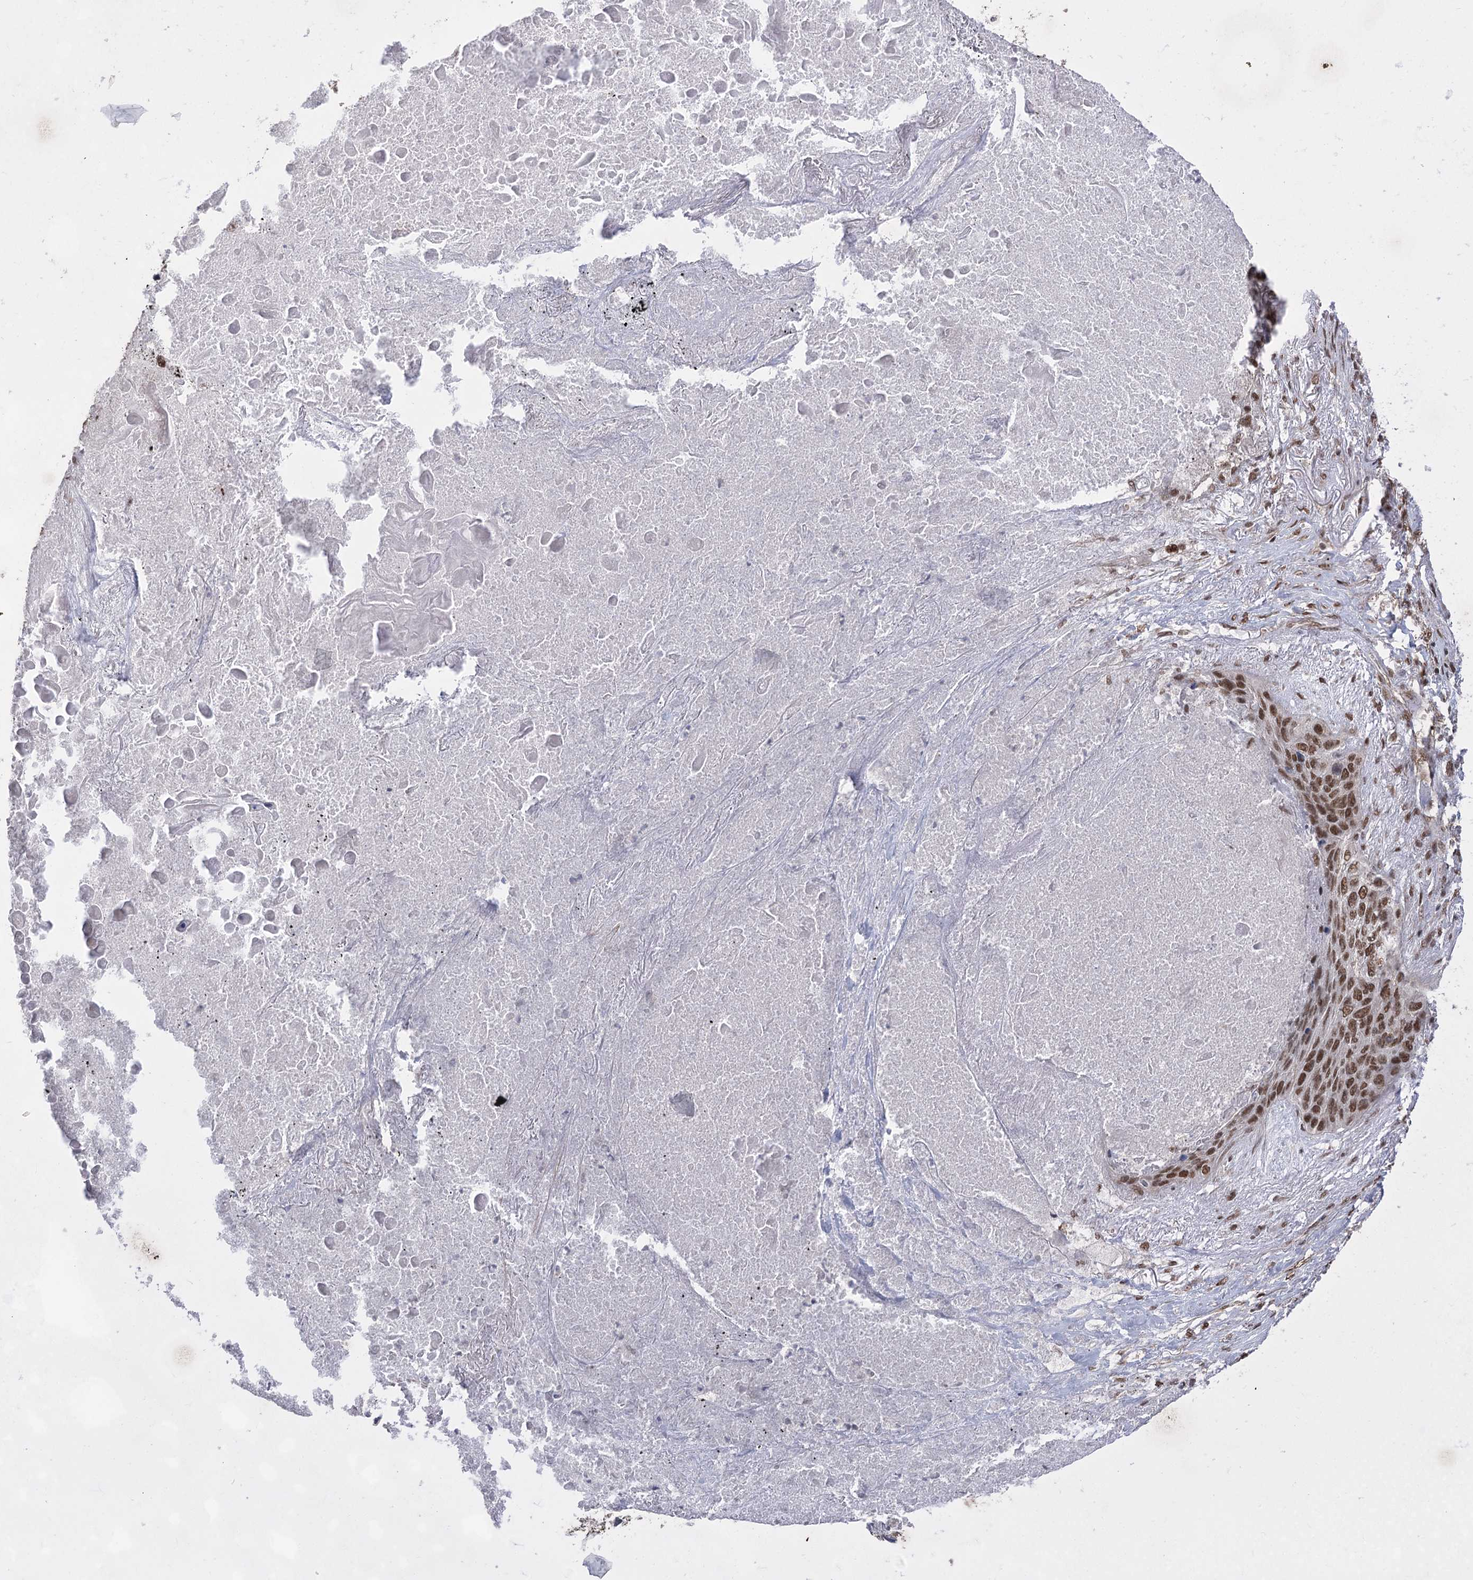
{"staining": {"intensity": "moderate", "quantity": ">75%", "location": "nuclear"}, "tissue": "lung cancer", "cell_type": "Tumor cells", "image_type": "cancer", "snomed": [{"axis": "morphology", "description": "Squamous cell carcinoma, NOS"}, {"axis": "topography", "description": "Lung"}], "caption": "Protein staining displays moderate nuclear staining in about >75% of tumor cells in lung cancer.", "gene": "ZCCHC8", "patient": {"sex": "female", "age": 63}}